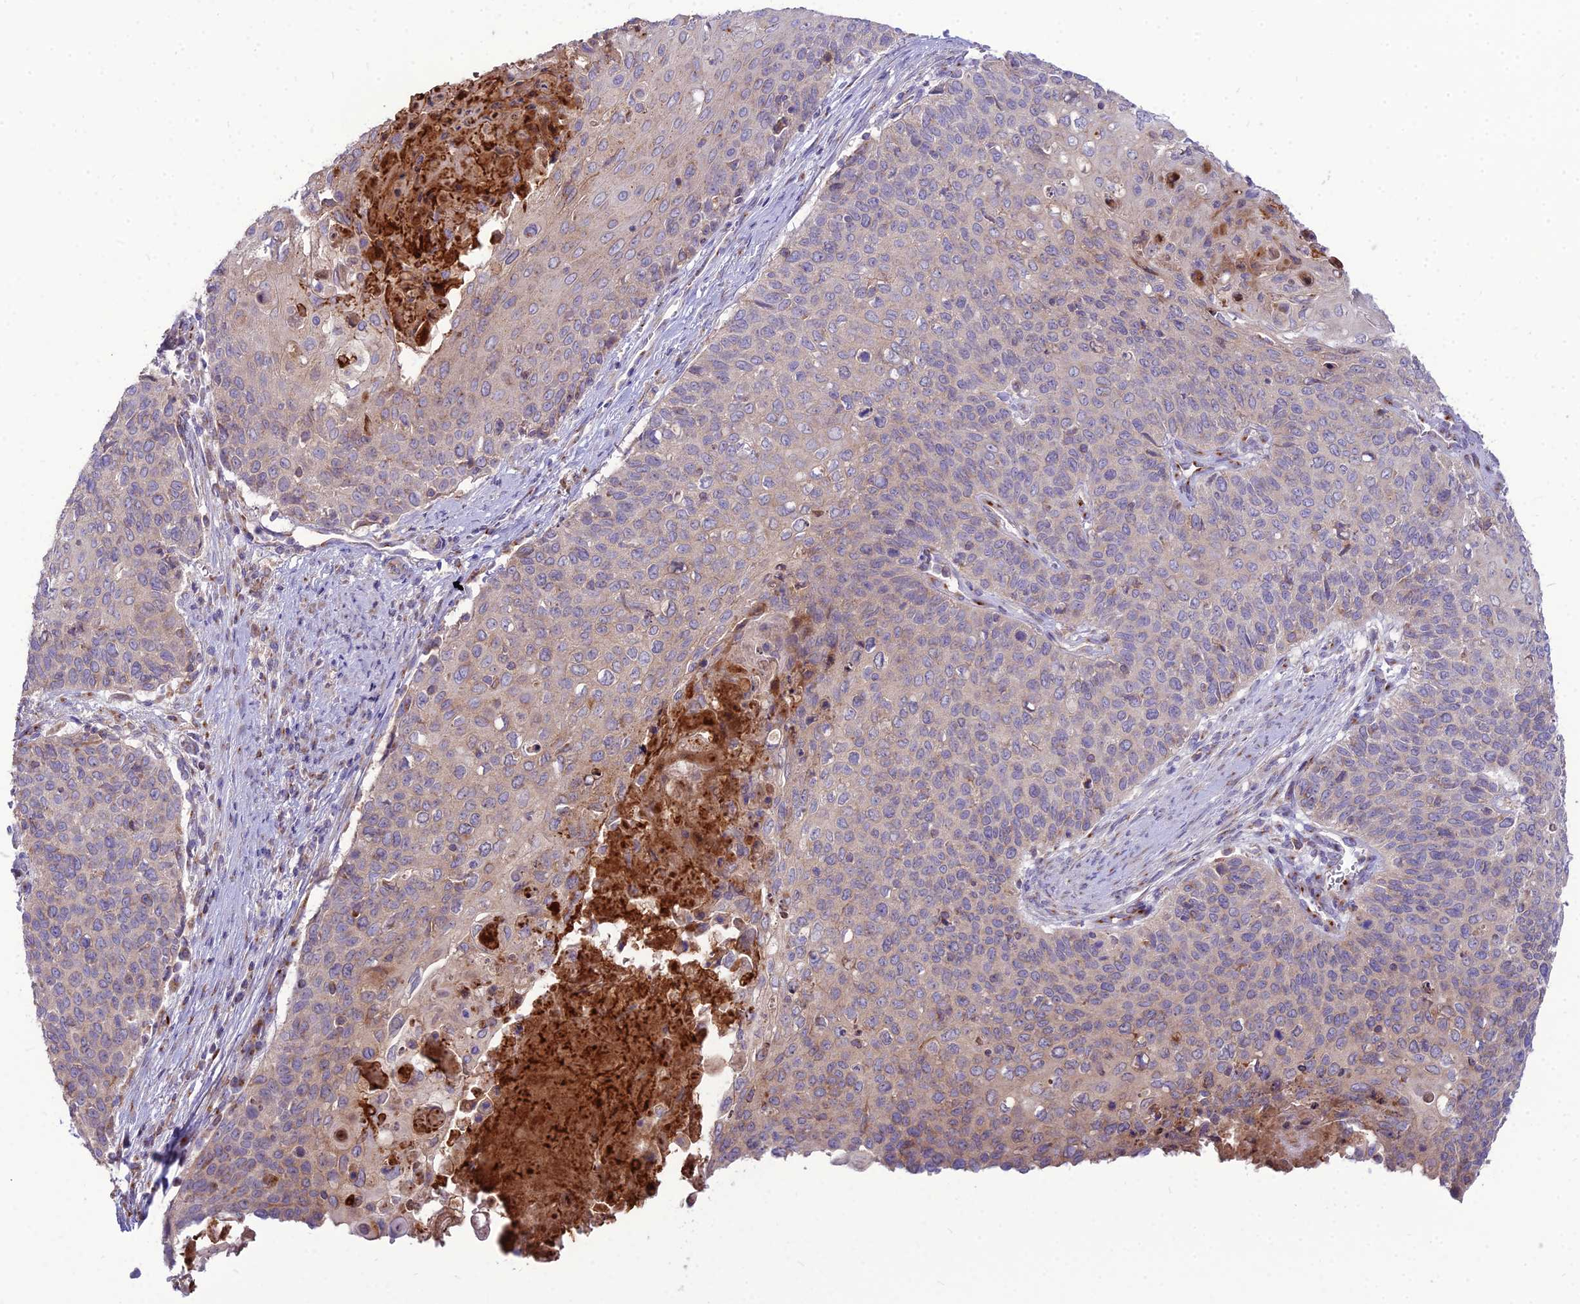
{"staining": {"intensity": "weak", "quantity": "<25%", "location": "cytoplasmic/membranous"}, "tissue": "cervical cancer", "cell_type": "Tumor cells", "image_type": "cancer", "snomed": [{"axis": "morphology", "description": "Squamous cell carcinoma, NOS"}, {"axis": "topography", "description": "Cervix"}], "caption": "This is a photomicrograph of immunohistochemistry (IHC) staining of cervical cancer, which shows no expression in tumor cells.", "gene": "SPRYD7", "patient": {"sex": "female", "age": 39}}